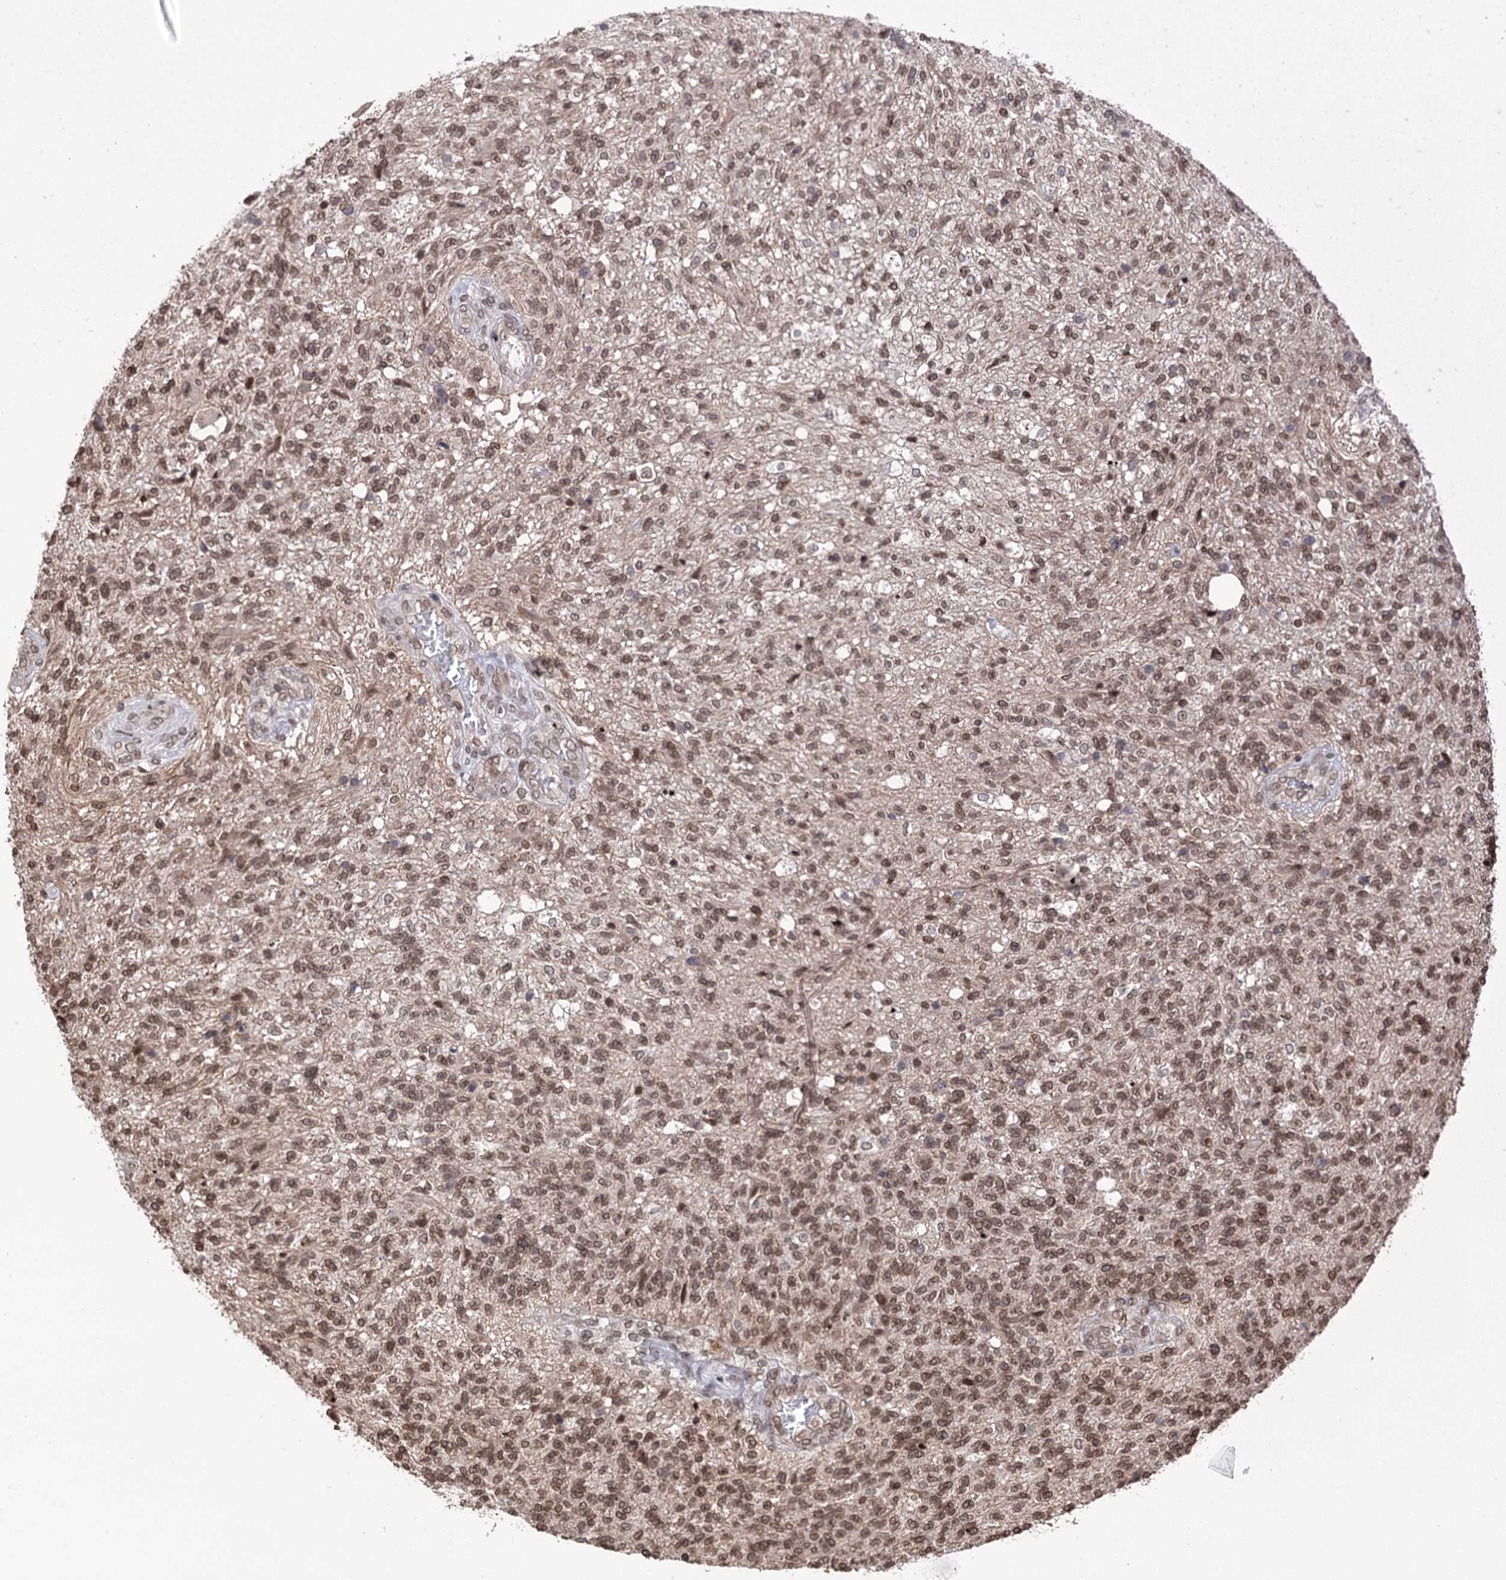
{"staining": {"intensity": "moderate", "quantity": ">75%", "location": "nuclear"}, "tissue": "glioma", "cell_type": "Tumor cells", "image_type": "cancer", "snomed": [{"axis": "morphology", "description": "Glioma, malignant, High grade"}, {"axis": "topography", "description": "Brain"}], "caption": "High-grade glioma (malignant) stained for a protein displays moderate nuclear positivity in tumor cells.", "gene": "CCDC77", "patient": {"sex": "male", "age": 56}}